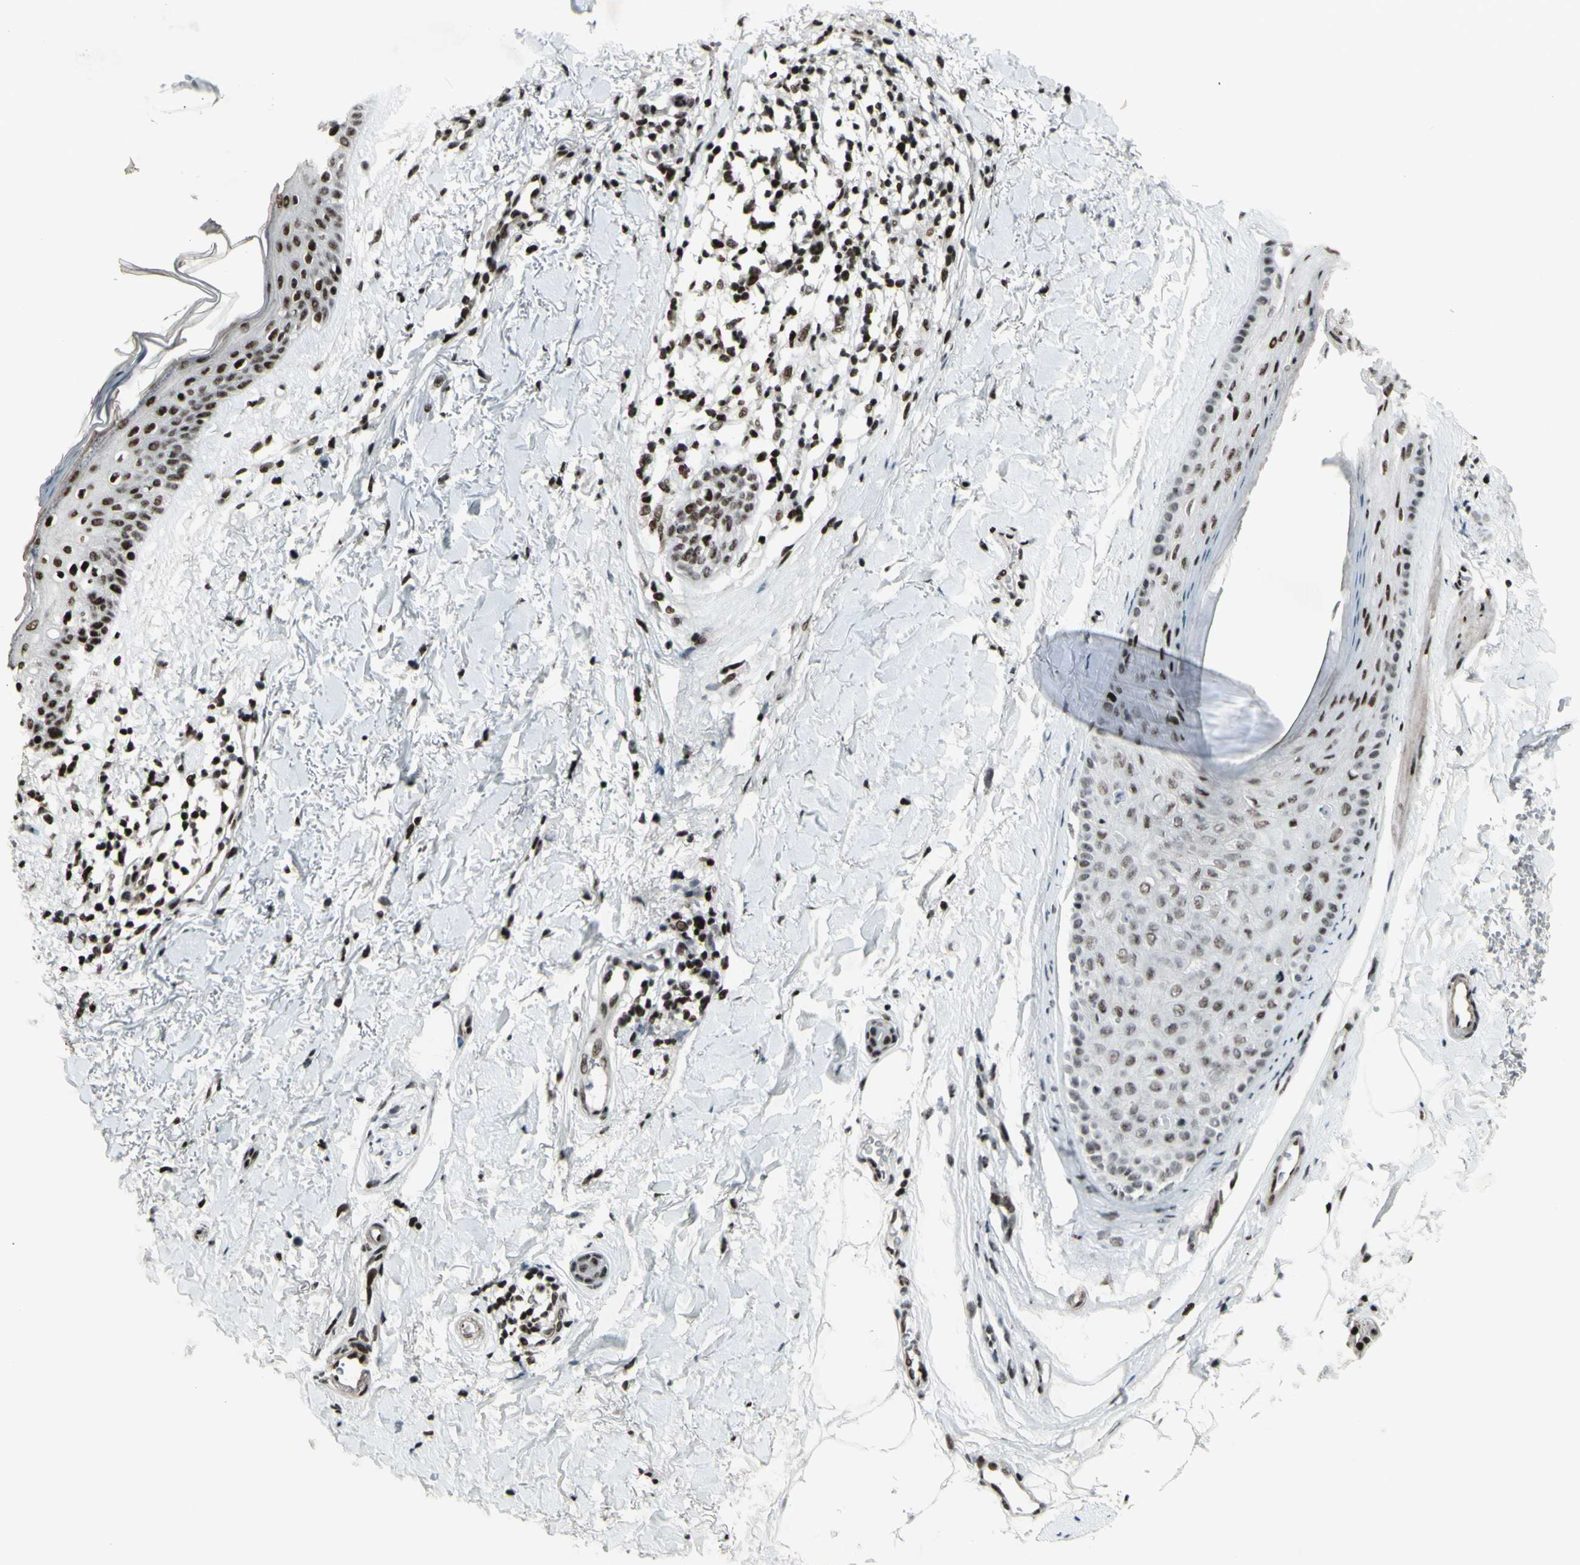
{"staining": {"intensity": "moderate", "quantity": "<25%", "location": "nuclear"}, "tissue": "skin cancer", "cell_type": "Tumor cells", "image_type": "cancer", "snomed": [{"axis": "morphology", "description": "Normal tissue, NOS"}, {"axis": "morphology", "description": "Basal cell carcinoma"}, {"axis": "topography", "description": "Skin"}], "caption": "The image demonstrates staining of skin basal cell carcinoma, revealing moderate nuclear protein staining (brown color) within tumor cells. (DAB (3,3'-diaminobenzidine) IHC, brown staining for protein, blue staining for nuclei).", "gene": "SUPT6H", "patient": {"sex": "female", "age": 70}}